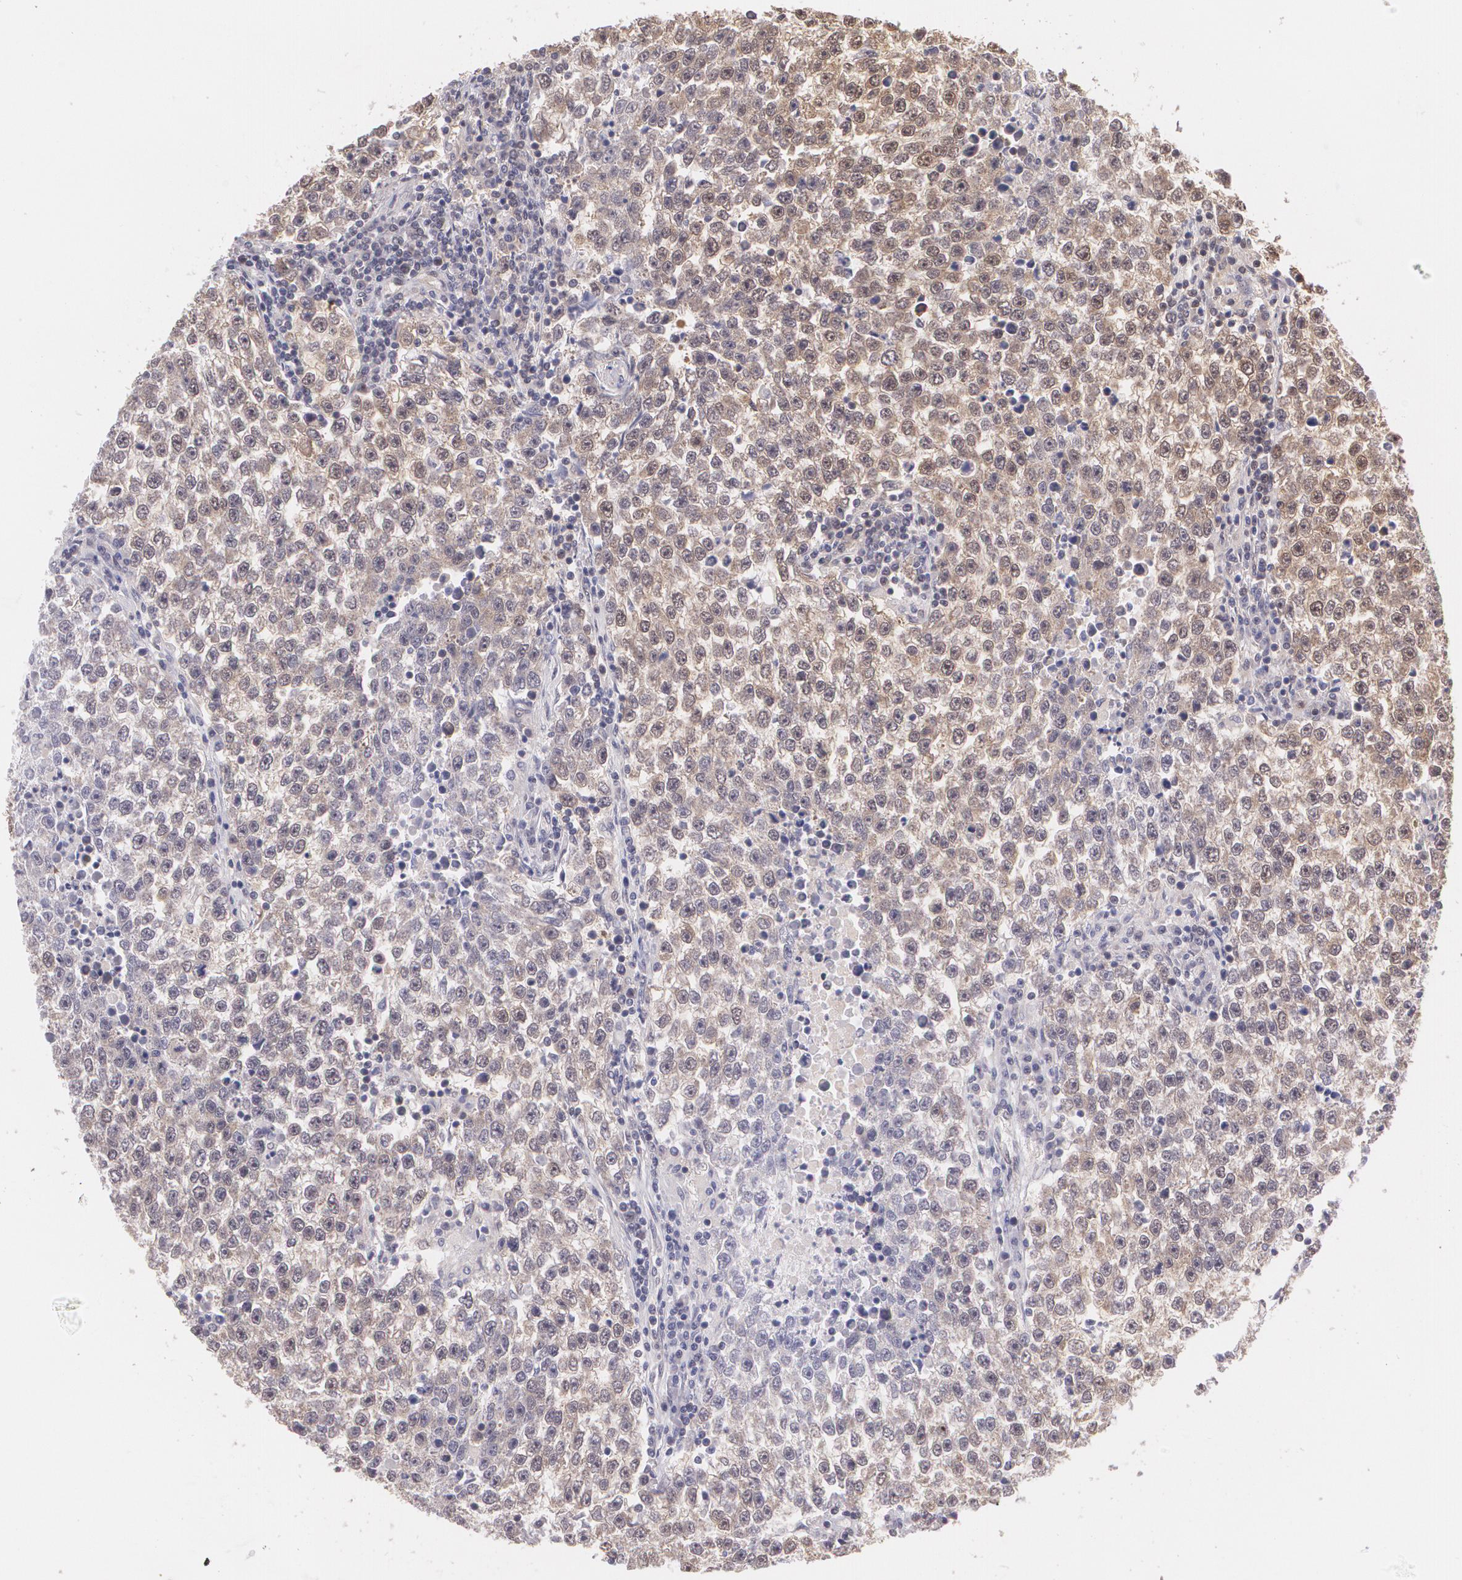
{"staining": {"intensity": "weak", "quantity": ">75%", "location": "cytoplasmic/membranous"}, "tissue": "testis cancer", "cell_type": "Tumor cells", "image_type": "cancer", "snomed": [{"axis": "morphology", "description": "Seminoma, NOS"}, {"axis": "topography", "description": "Testis"}], "caption": "Weak cytoplasmic/membranous staining for a protein is identified in approximately >75% of tumor cells of testis cancer using IHC.", "gene": "CUL2", "patient": {"sex": "male", "age": 36}}